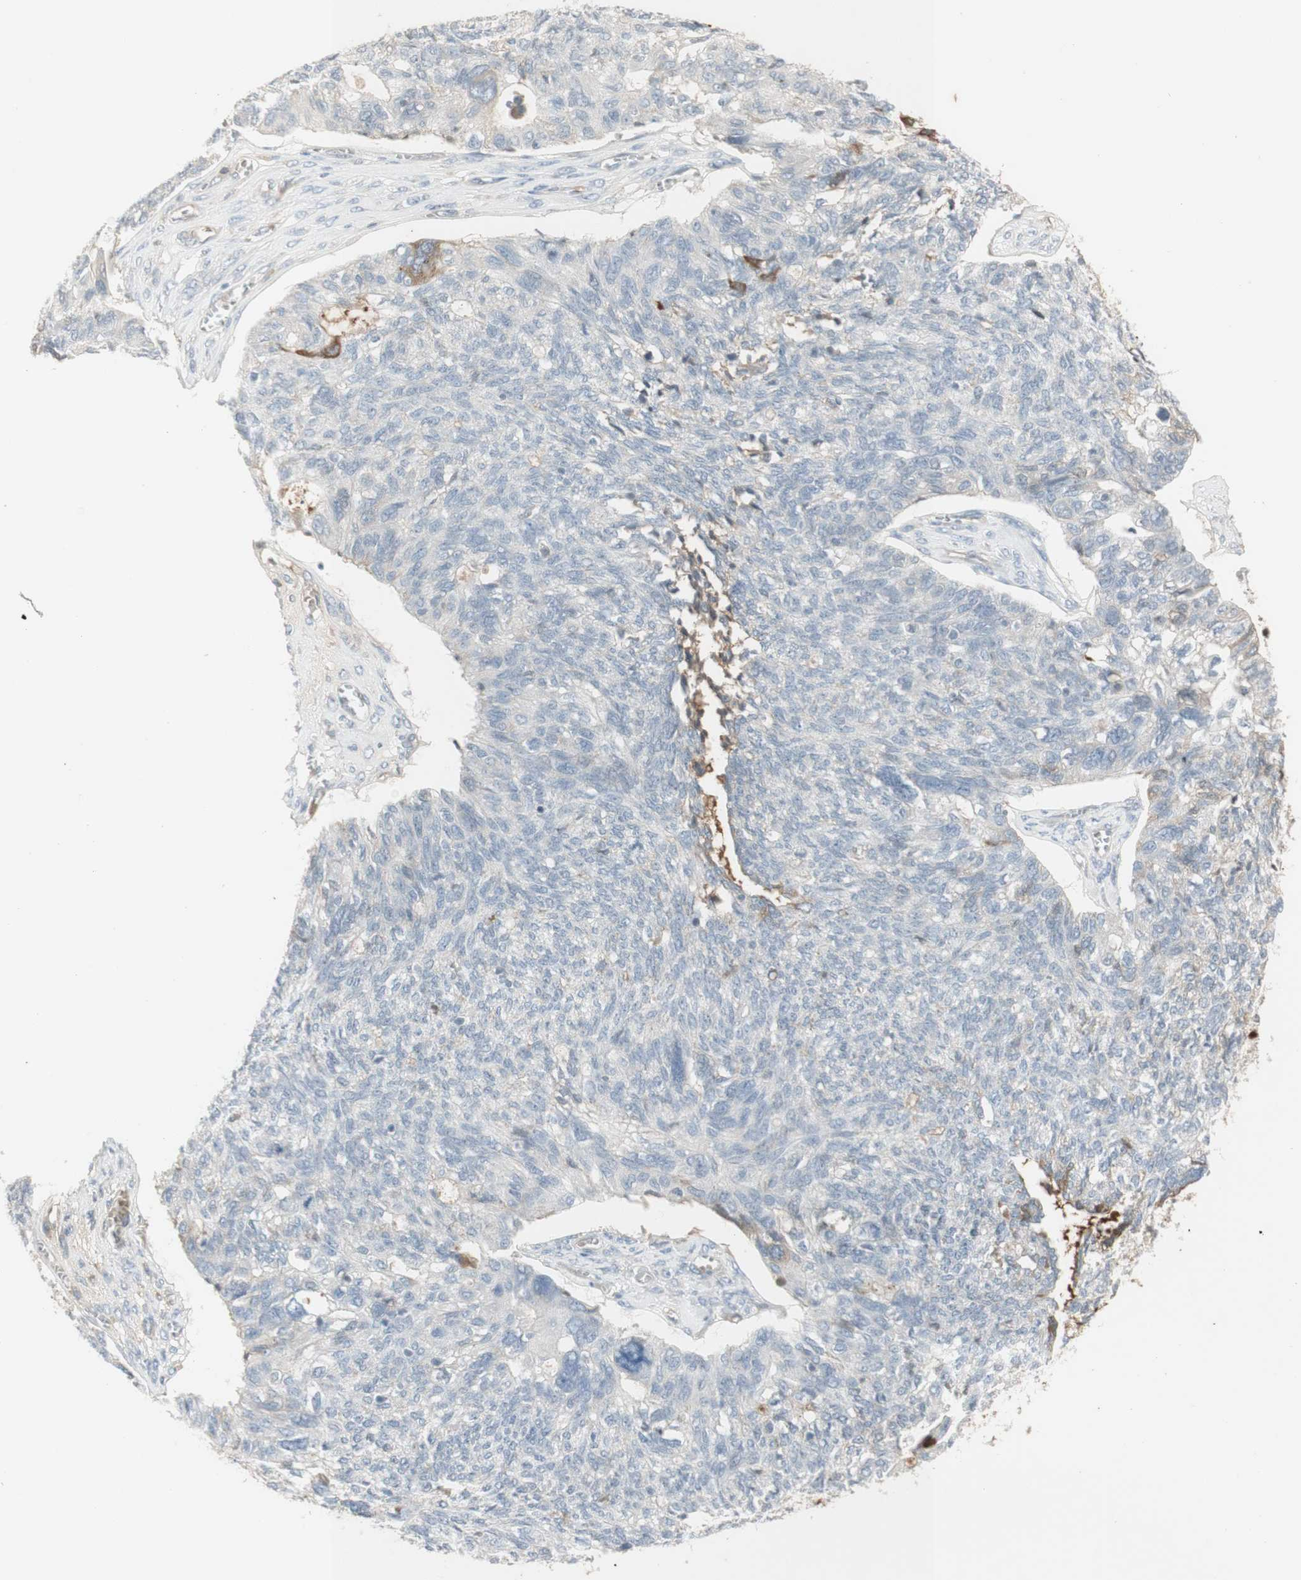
{"staining": {"intensity": "negative", "quantity": "none", "location": "none"}, "tissue": "ovarian cancer", "cell_type": "Tumor cells", "image_type": "cancer", "snomed": [{"axis": "morphology", "description": "Cystadenocarcinoma, serous, NOS"}, {"axis": "topography", "description": "Ovary"}], "caption": "The IHC image has no significant positivity in tumor cells of serous cystadenocarcinoma (ovarian) tissue. (DAB IHC visualized using brightfield microscopy, high magnification).", "gene": "NID1", "patient": {"sex": "female", "age": 79}}